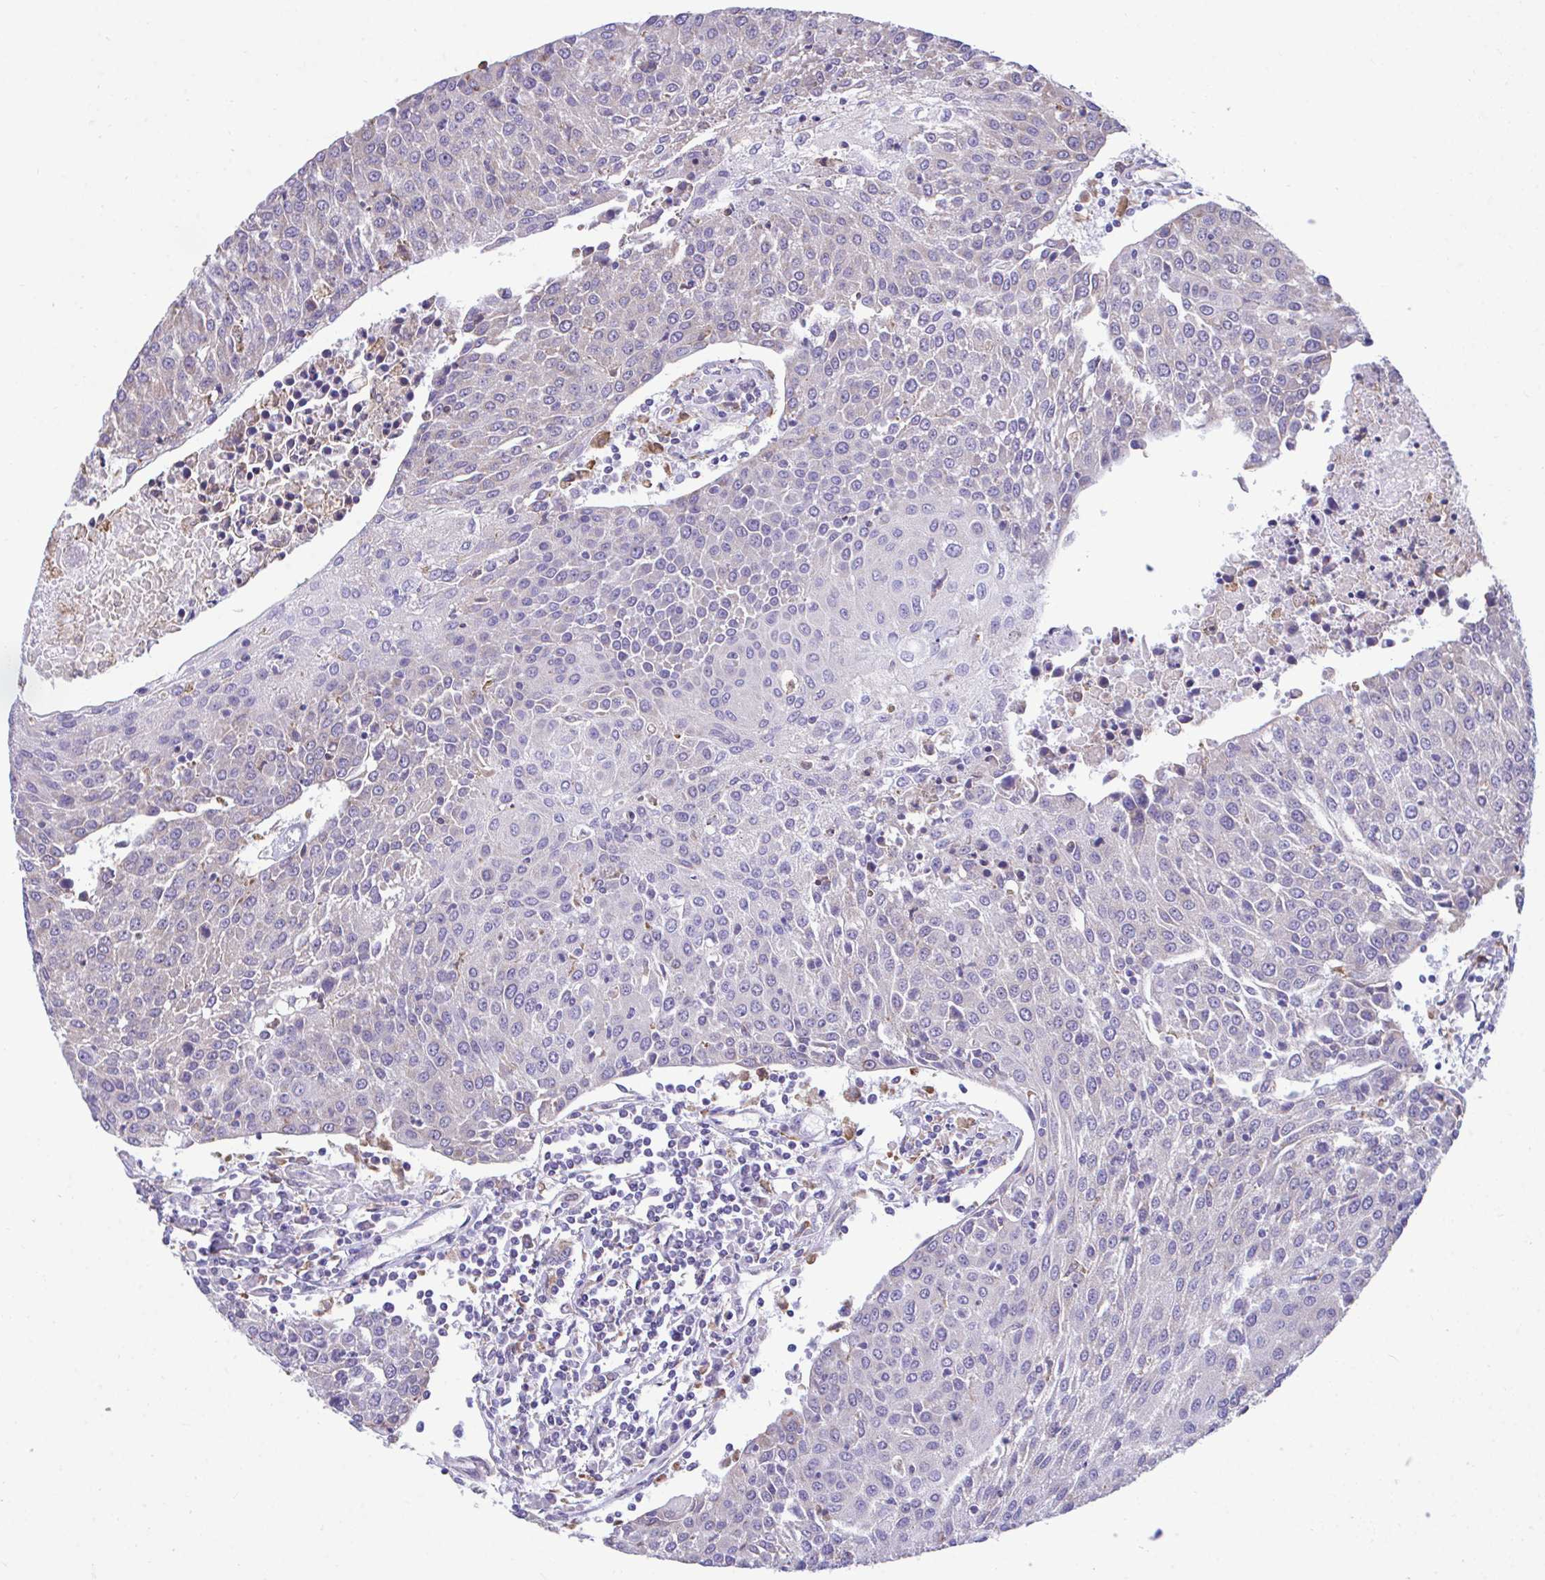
{"staining": {"intensity": "negative", "quantity": "none", "location": "none"}, "tissue": "urothelial cancer", "cell_type": "Tumor cells", "image_type": "cancer", "snomed": [{"axis": "morphology", "description": "Urothelial carcinoma, High grade"}, {"axis": "topography", "description": "Urinary bladder"}], "caption": "The photomicrograph displays no staining of tumor cells in urothelial cancer.", "gene": "PIGK", "patient": {"sex": "female", "age": 85}}